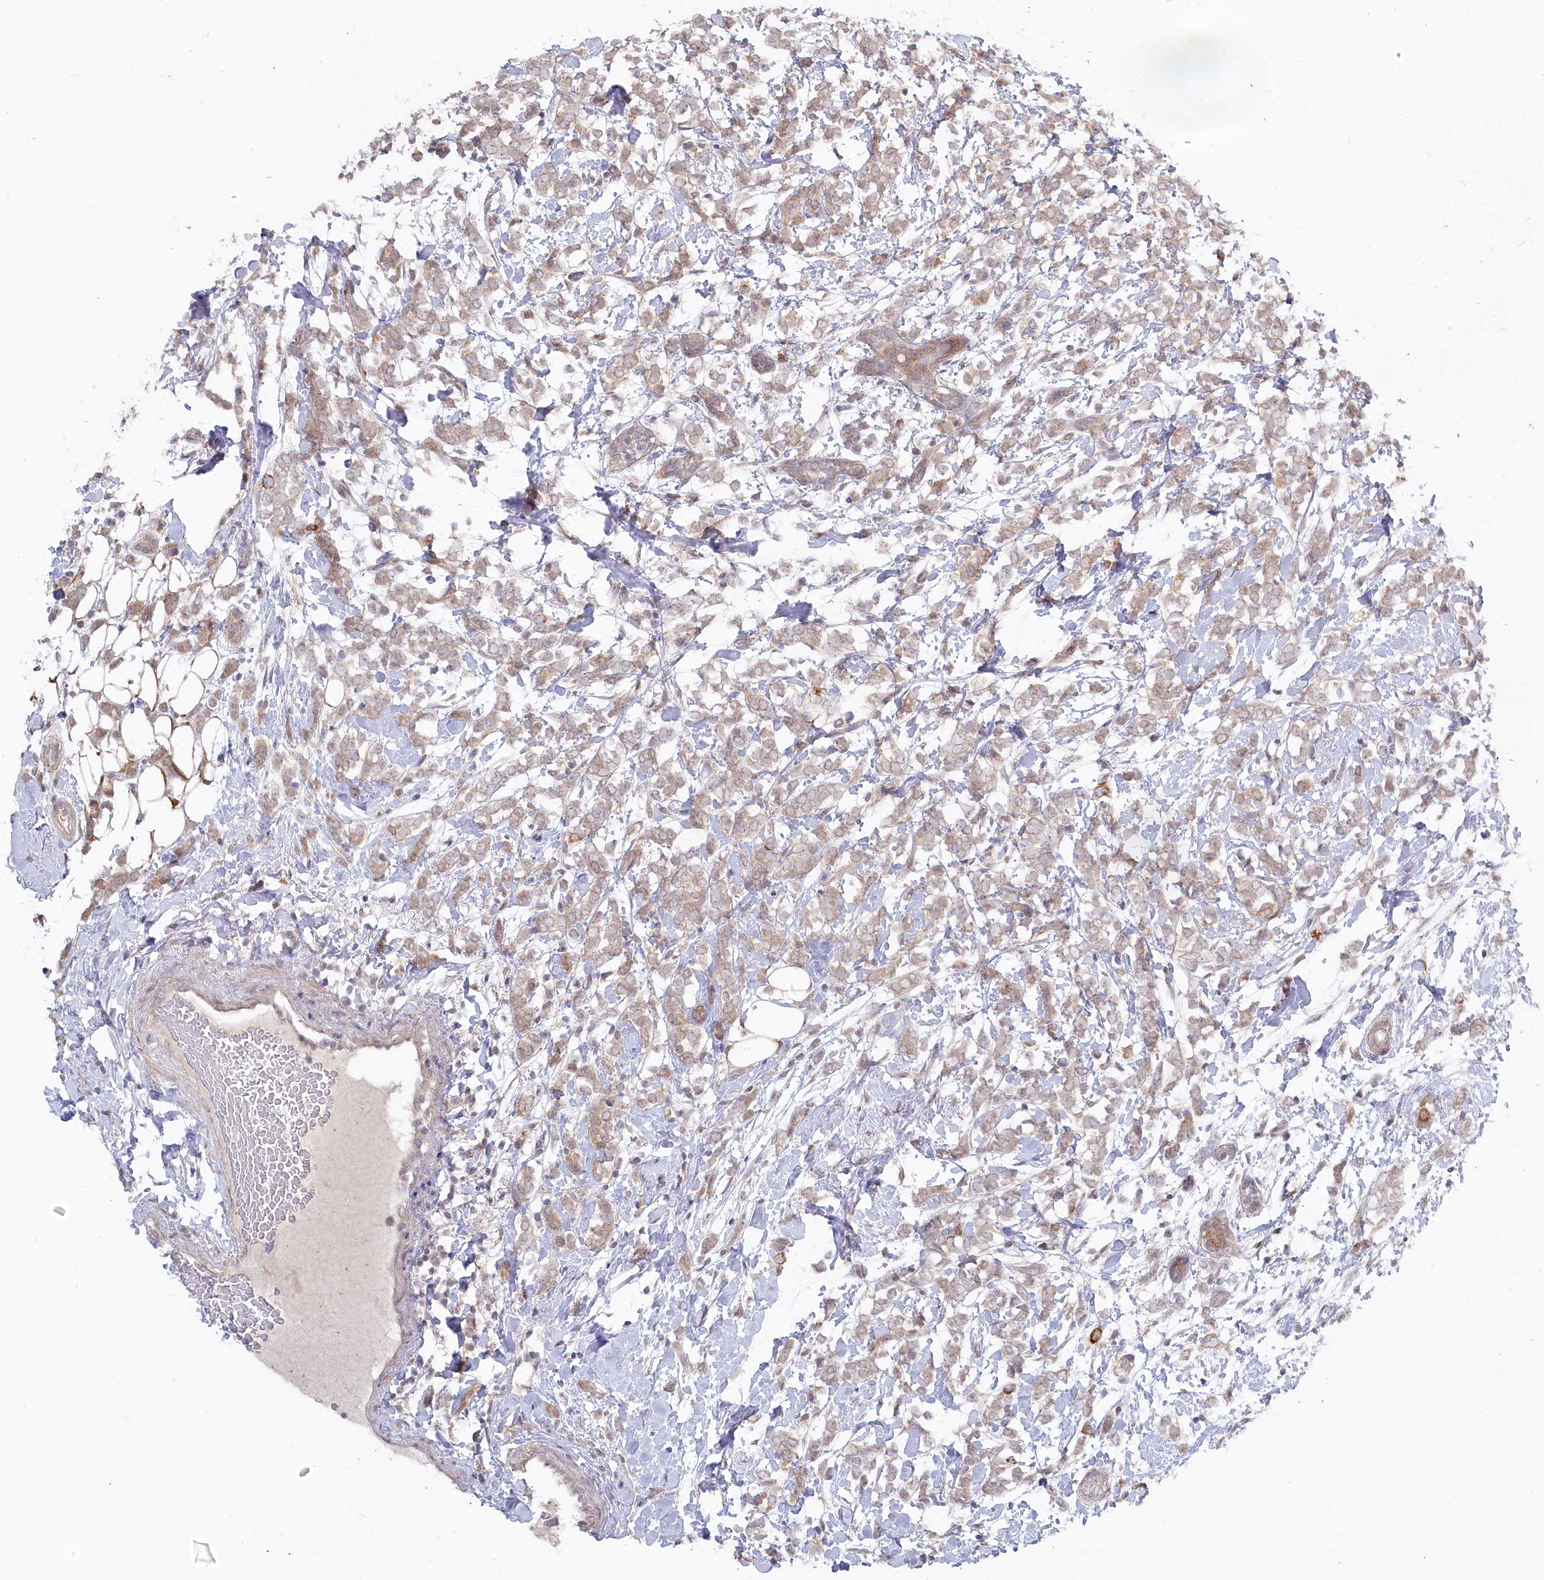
{"staining": {"intensity": "weak", "quantity": ">75%", "location": "cytoplasmic/membranous"}, "tissue": "breast cancer", "cell_type": "Tumor cells", "image_type": "cancer", "snomed": [{"axis": "morphology", "description": "Normal tissue, NOS"}, {"axis": "morphology", "description": "Lobular carcinoma"}, {"axis": "topography", "description": "Breast"}], "caption": "Breast cancer stained for a protein (brown) displays weak cytoplasmic/membranous positive expression in about >75% of tumor cells.", "gene": "AAMDC", "patient": {"sex": "female", "age": 47}}